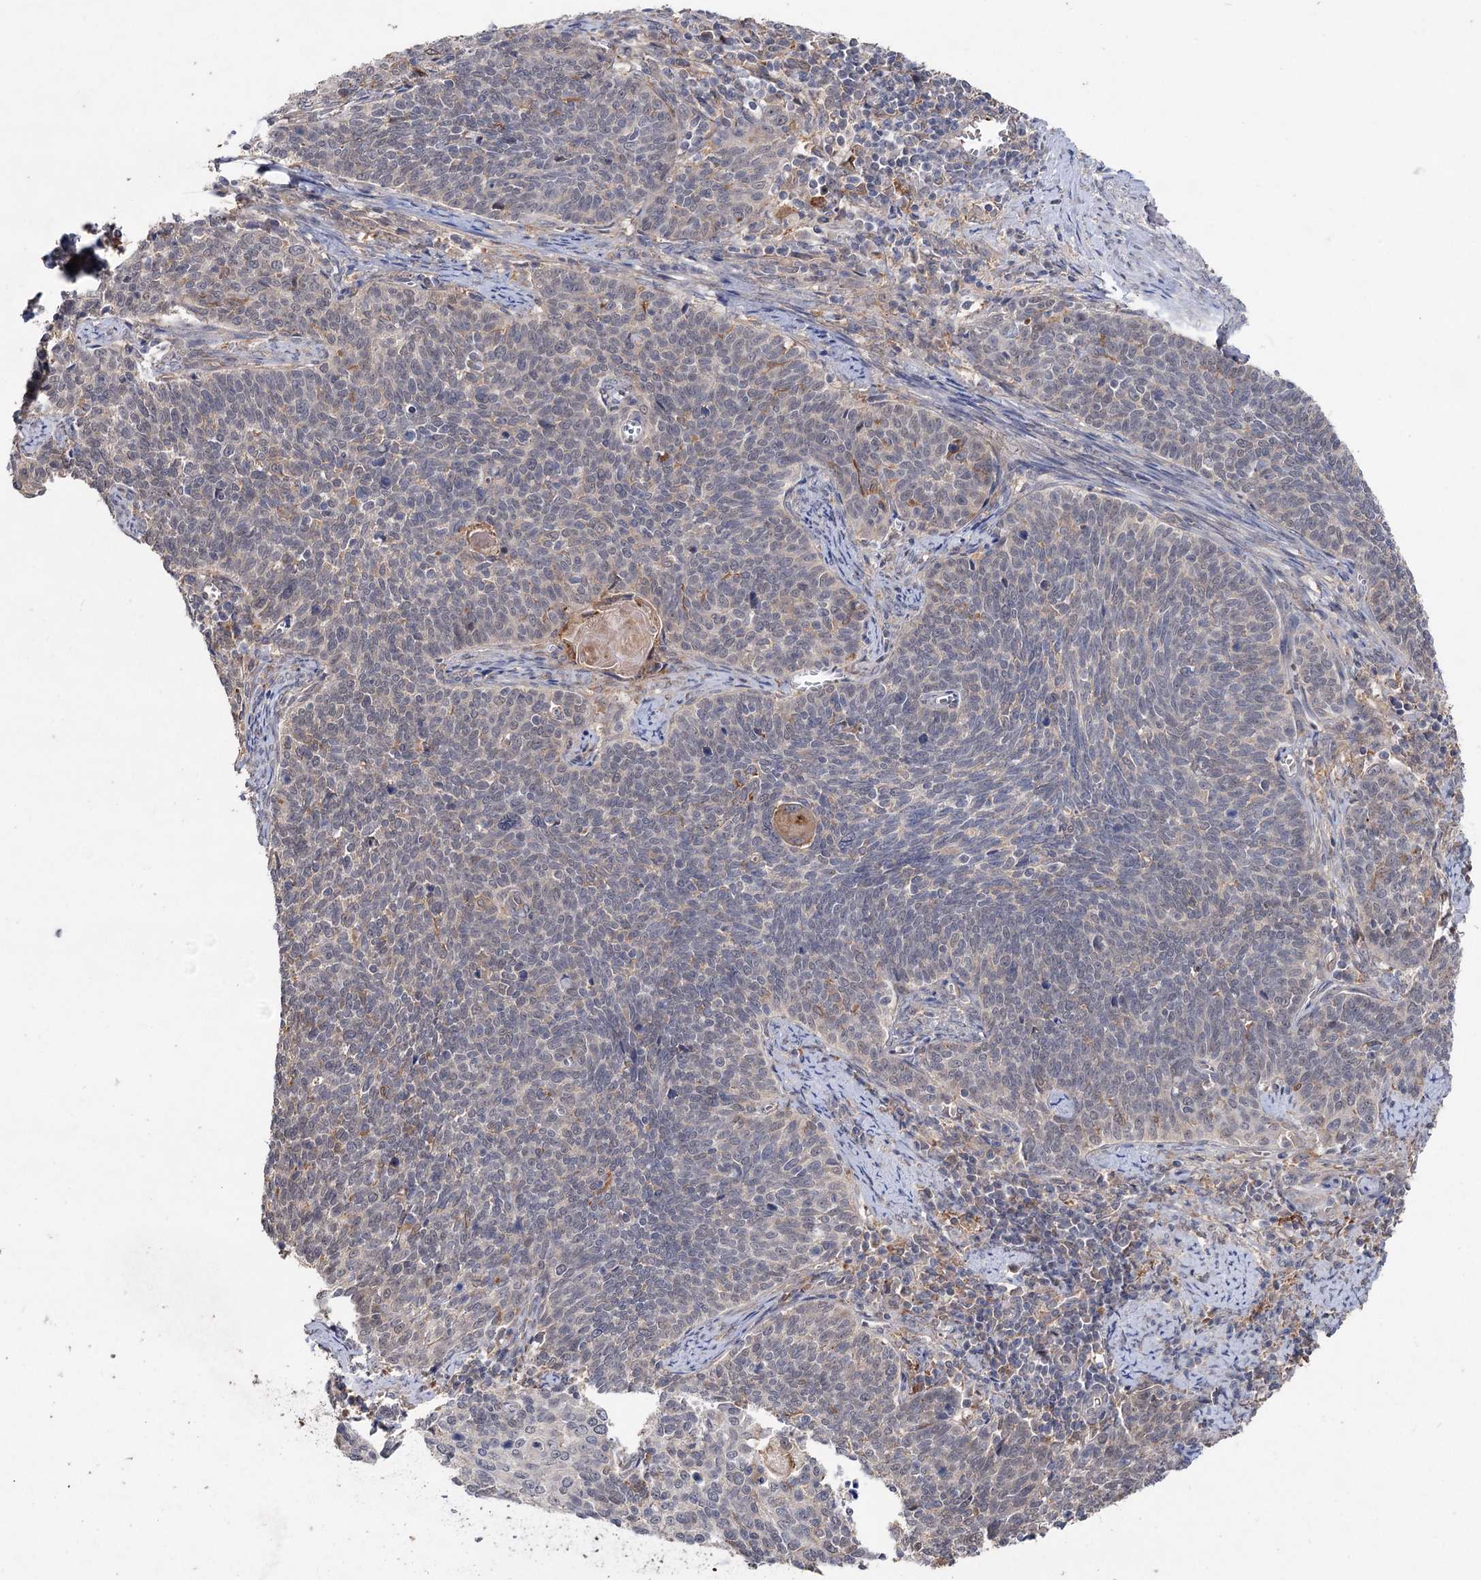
{"staining": {"intensity": "weak", "quantity": "25%-75%", "location": "nuclear"}, "tissue": "cervical cancer", "cell_type": "Tumor cells", "image_type": "cancer", "snomed": [{"axis": "morphology", "description": "Squamous cell carcinoma, NOS"}, {"axis": "topography", "description": "Cervix"}], "caption": "The micrograph reveals immunohistochemical staining of squamous cell carcinoma (cervical). There is weak nuclear positivity is appreciated in about 25%-75% of tumor cells. Using DAB (brown) and hematoxylin (blue) stains, captured at high magnification using brightfield microscopy.", "gene": "NUDCD2", "patient": {"sex": "female", "age": 39}}